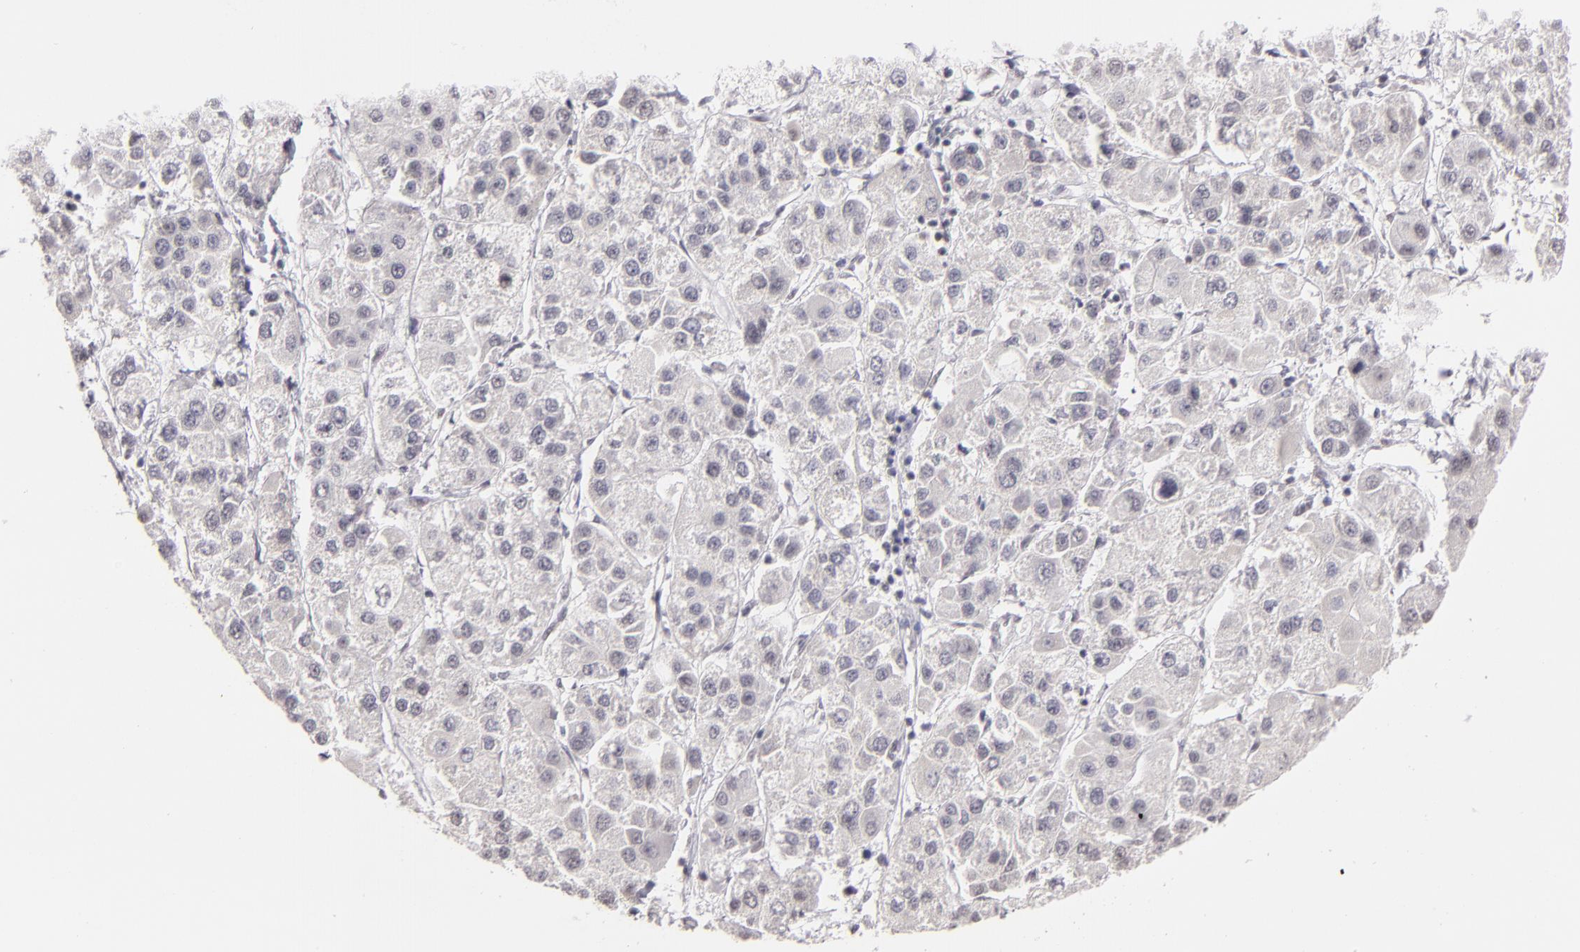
{"staining": {"intensity": "negative", "quantity": "none", "location": "none"}, "tissue": "liver cancer", "cell_type": "Tumor cells", "image_type": "cancer", "snomed": [{"axis": "morphology", "description": "Carcinoma, Hepatocellular, NOS"}, {"axis": "topography", "description": "Liver"}], "caption": "Tumor cells are negative for brown protein staining in liver hepatocellular carcinoma.", "gene": "INTS6", "patient": {"sex": "female", "age": 85}}